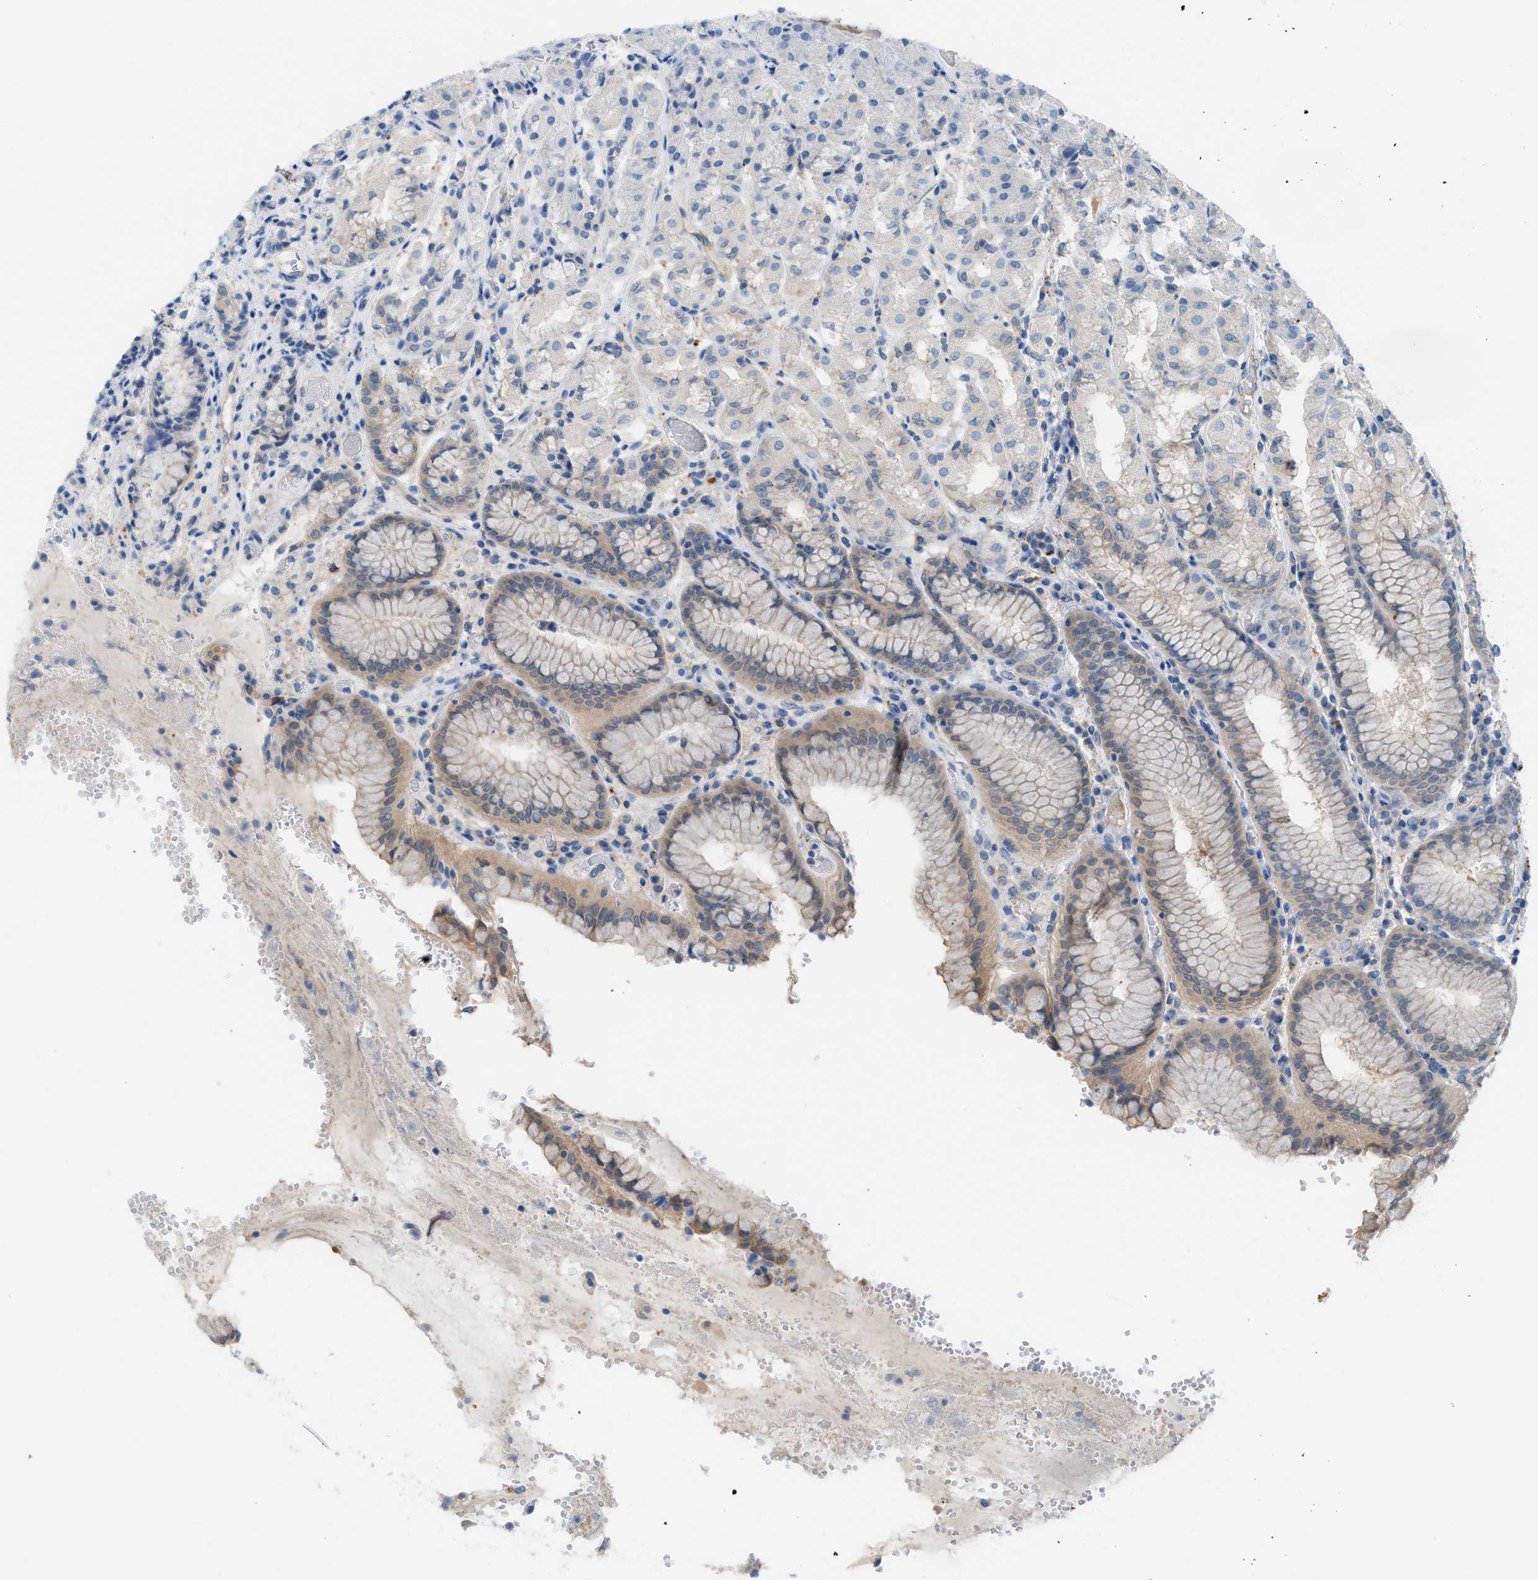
{"staining": {"intensity": "weak", "quantity": "25%-75%", "location": "cytoplasmic/membranous"}, "tissue": "stomach", "cell_type": "Glandular cells", "image_type": "normal", "snomed": [{"axis": "morphology", "description": "Normal tissue, NOS"}, {"axis": "topography", "description": "Stomach"}, {"axis": "topography", "description": "Stomach, lower"}], "caption": "Weak cytoplasmic/membranous expression is seen in about 25%-75% of glandular cells in benign stomach.", "gene": "CSTB", "patient": {"sex": "female", "age": 56}}